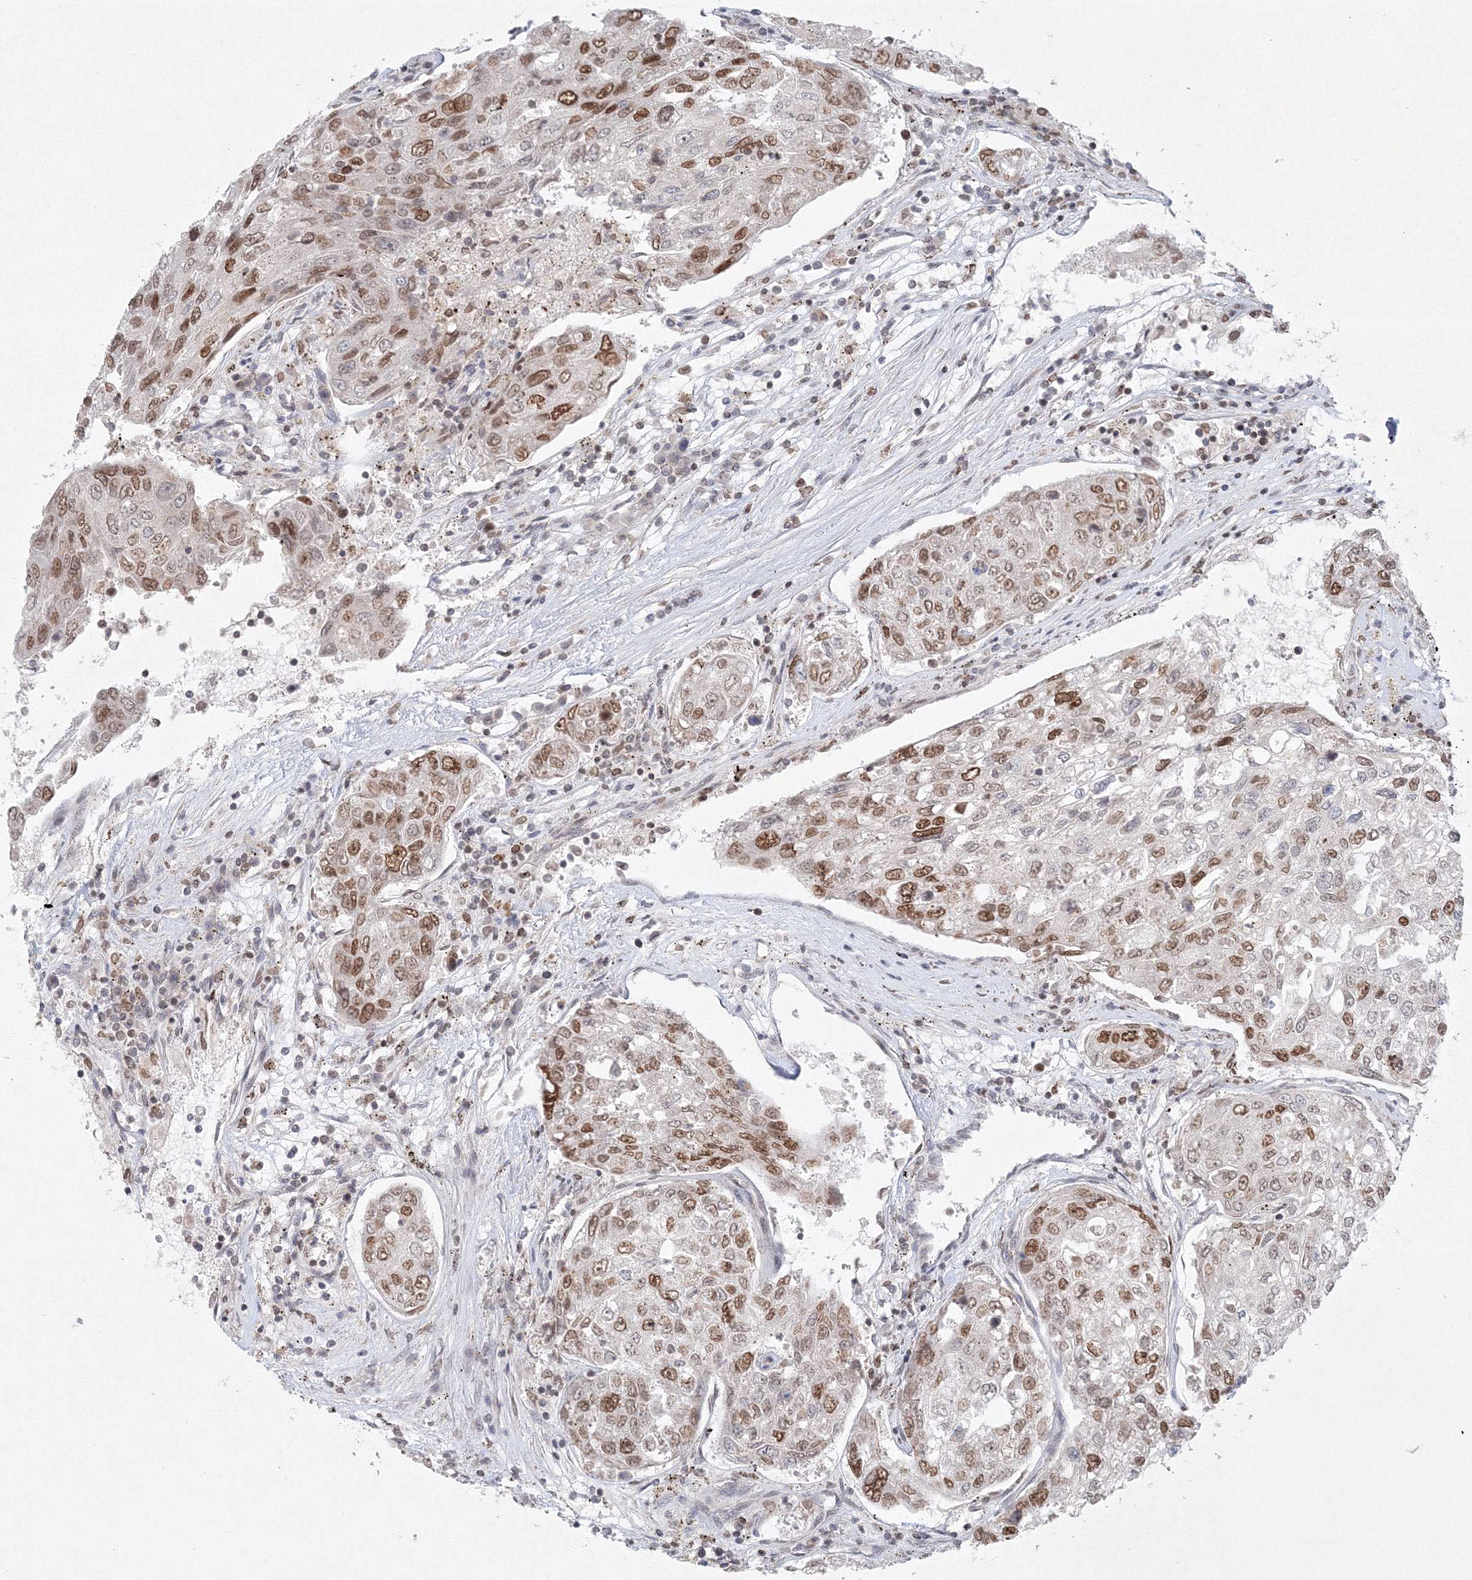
{"staining": {"intensity": "moderate", "quantity": ">75%", "location": "nuclear"}, "tissue": "urothelial cancer", "cell_type": "Tumor cells", "image_type": "cancer", "snomed": [{"axis": "morphology", "description": "Urothelial carcinoma, High grade"}, {"axis": "topography", "description": "Lymph node"}, {"axis": "topography", "description": "Urinary bladder"}], "caption": "Approximately >75% of tumor cells in human urothelial cancer show moderate nuclear protein staining as visualized by brown immunohistochemical staining.", "gene": "KIF4A", "patient": {"sex": "male", "age": 51}}